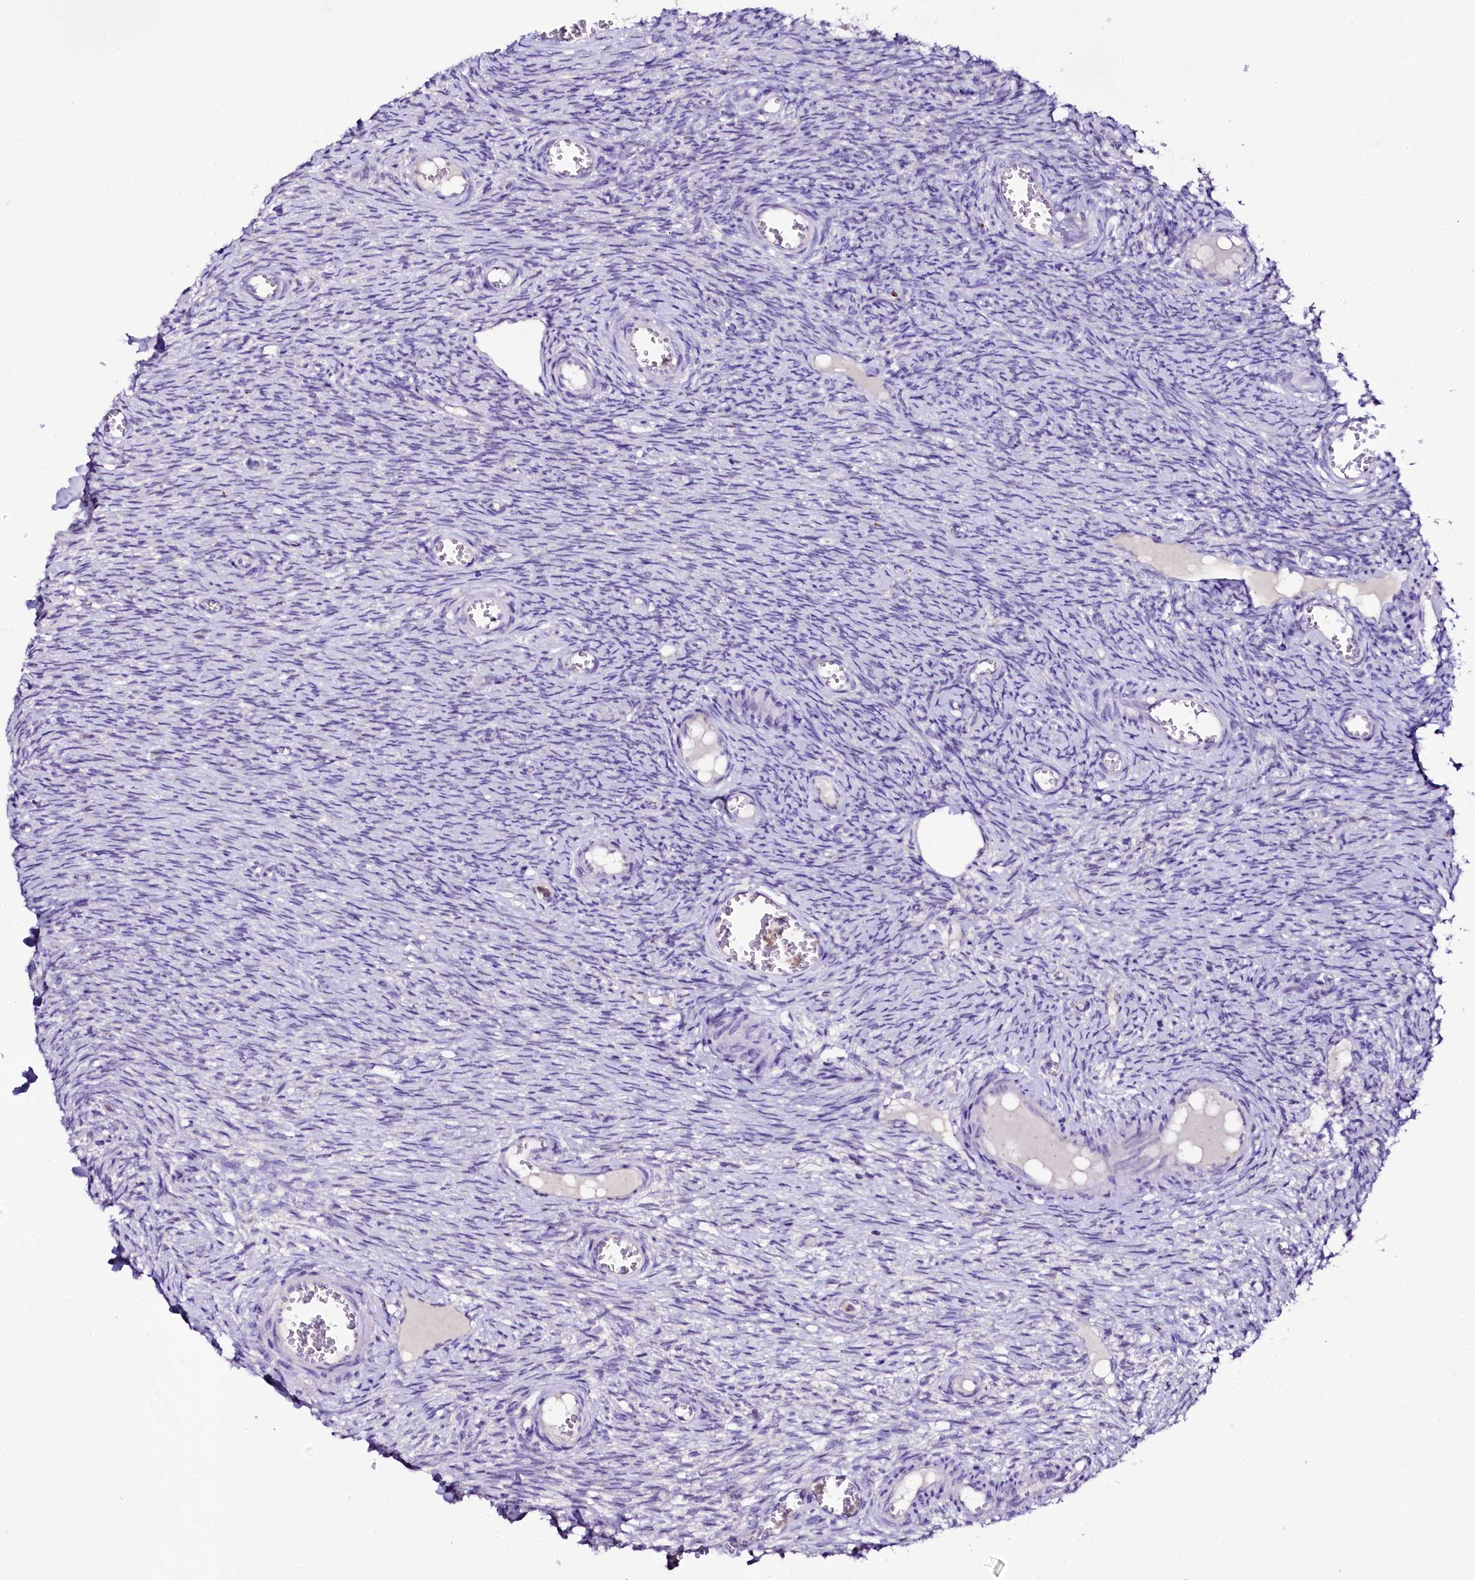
{"staining": {"intensity": "negative", "quantity": "none", "location": "none"}, "tissue": "ovary", "cell_type": "Ovarian stroma cells", "image_type": "normal", "snomed": [{"axis": "morphology", "description": "Normal tissue, NOS"}, {"axis": "topography", "description": "Ovary"}], "caption": "Immunohistochemical staining of unremarkable human ovary displays no significant positivity in ovarian stroma cells.", "gene": "NAA16", "patient": {"sex": "female", "age": 44}}